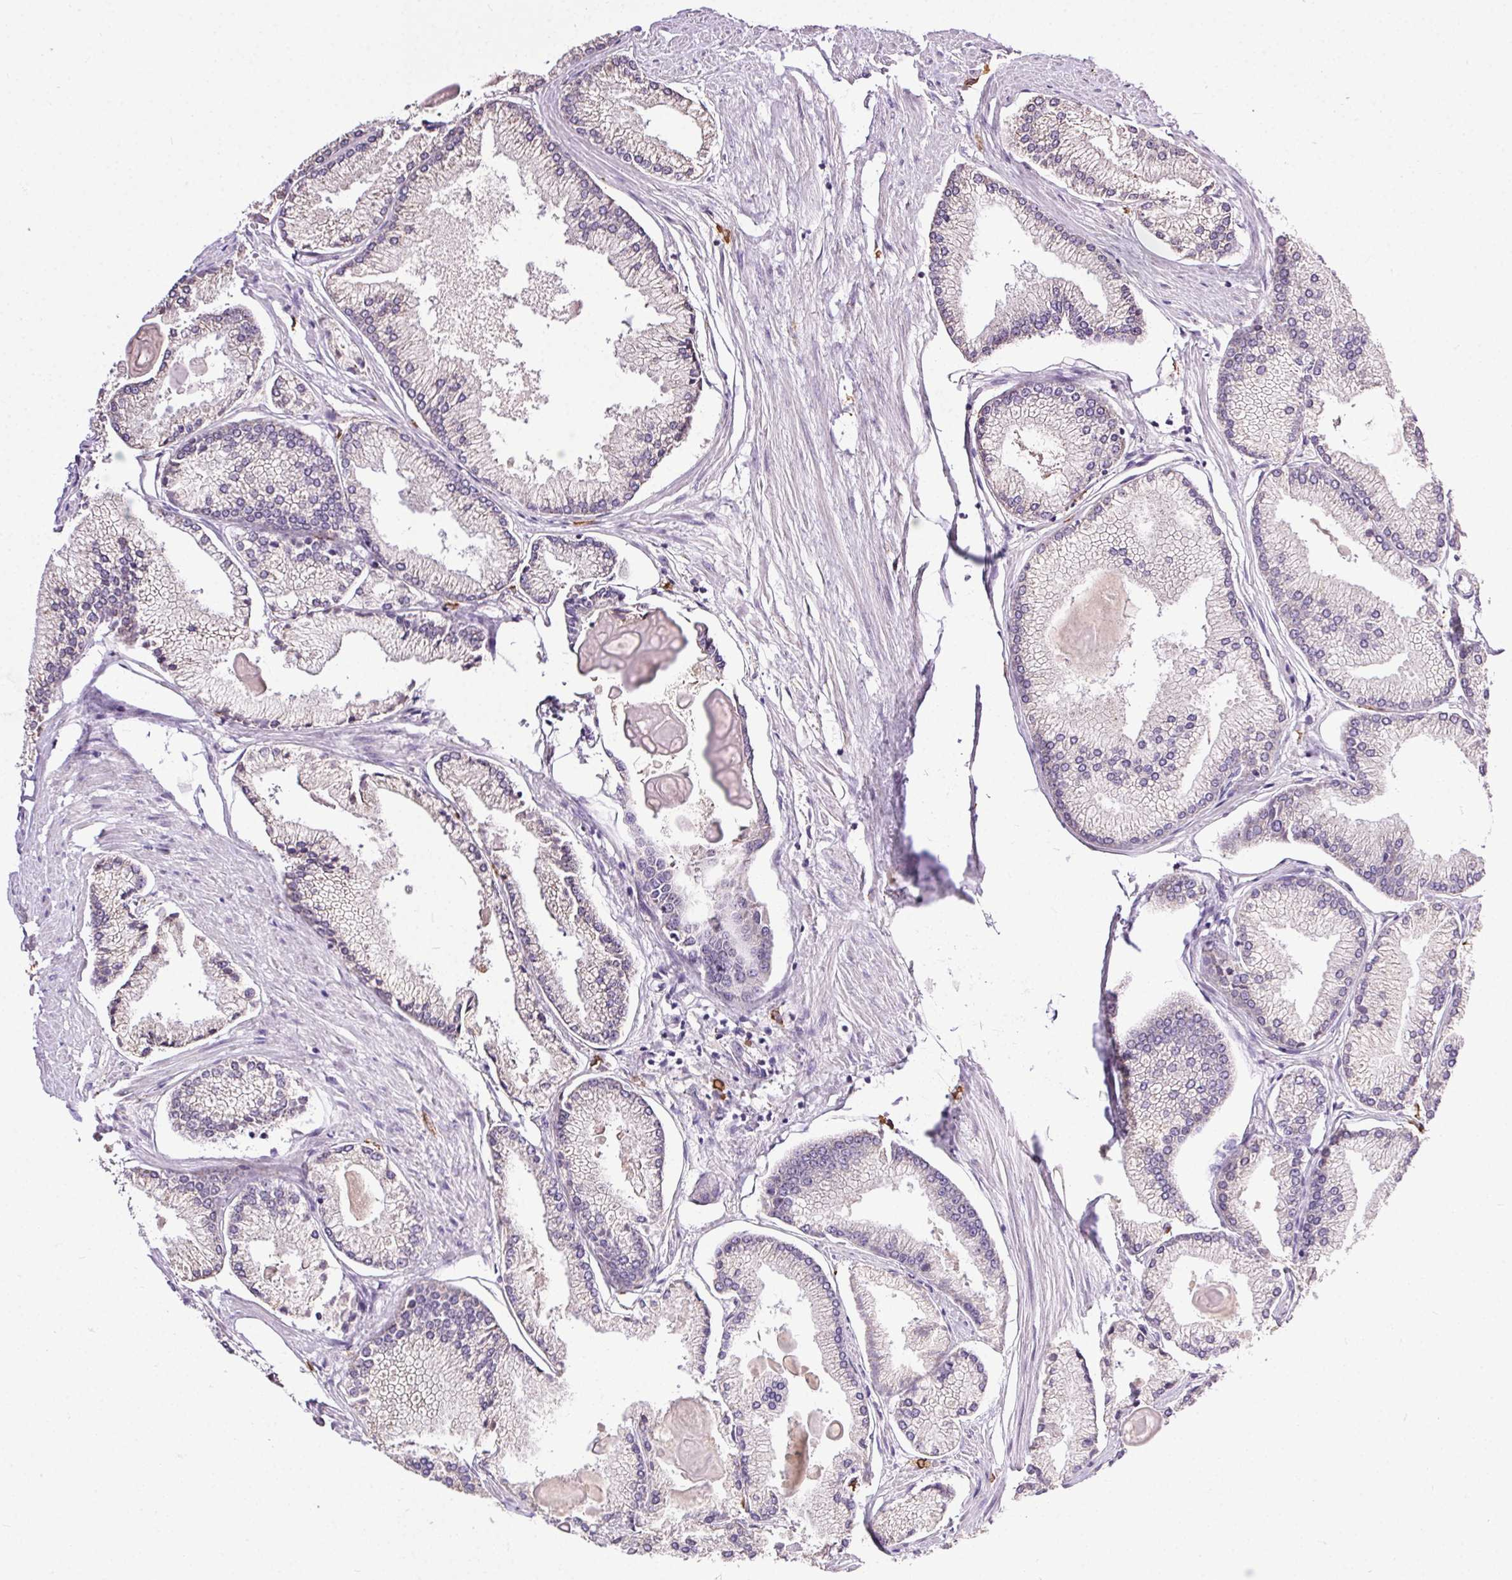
{"staining": {"intensity": "negative", "quantity": "none", "location": "none"}, "tissue": "prostate cancer", "cell_type": "Tumor cells", "image_type": "cancer", "snomed": [{"axis": "morphology", "description": "Adenocarcinoma, High grade"}, {"axis": "topography", "description": "Prostate"}], "caption": "Protein analysis of high-grade adenocarcinoma (prostate) exhibits no significant expression in tumor cells. (DAB (3,3'-diaminobenzidine) immunohistochemistry, high magnification).", "gene": "SNX31", "patient": {"sex": "male", "age": 68}}